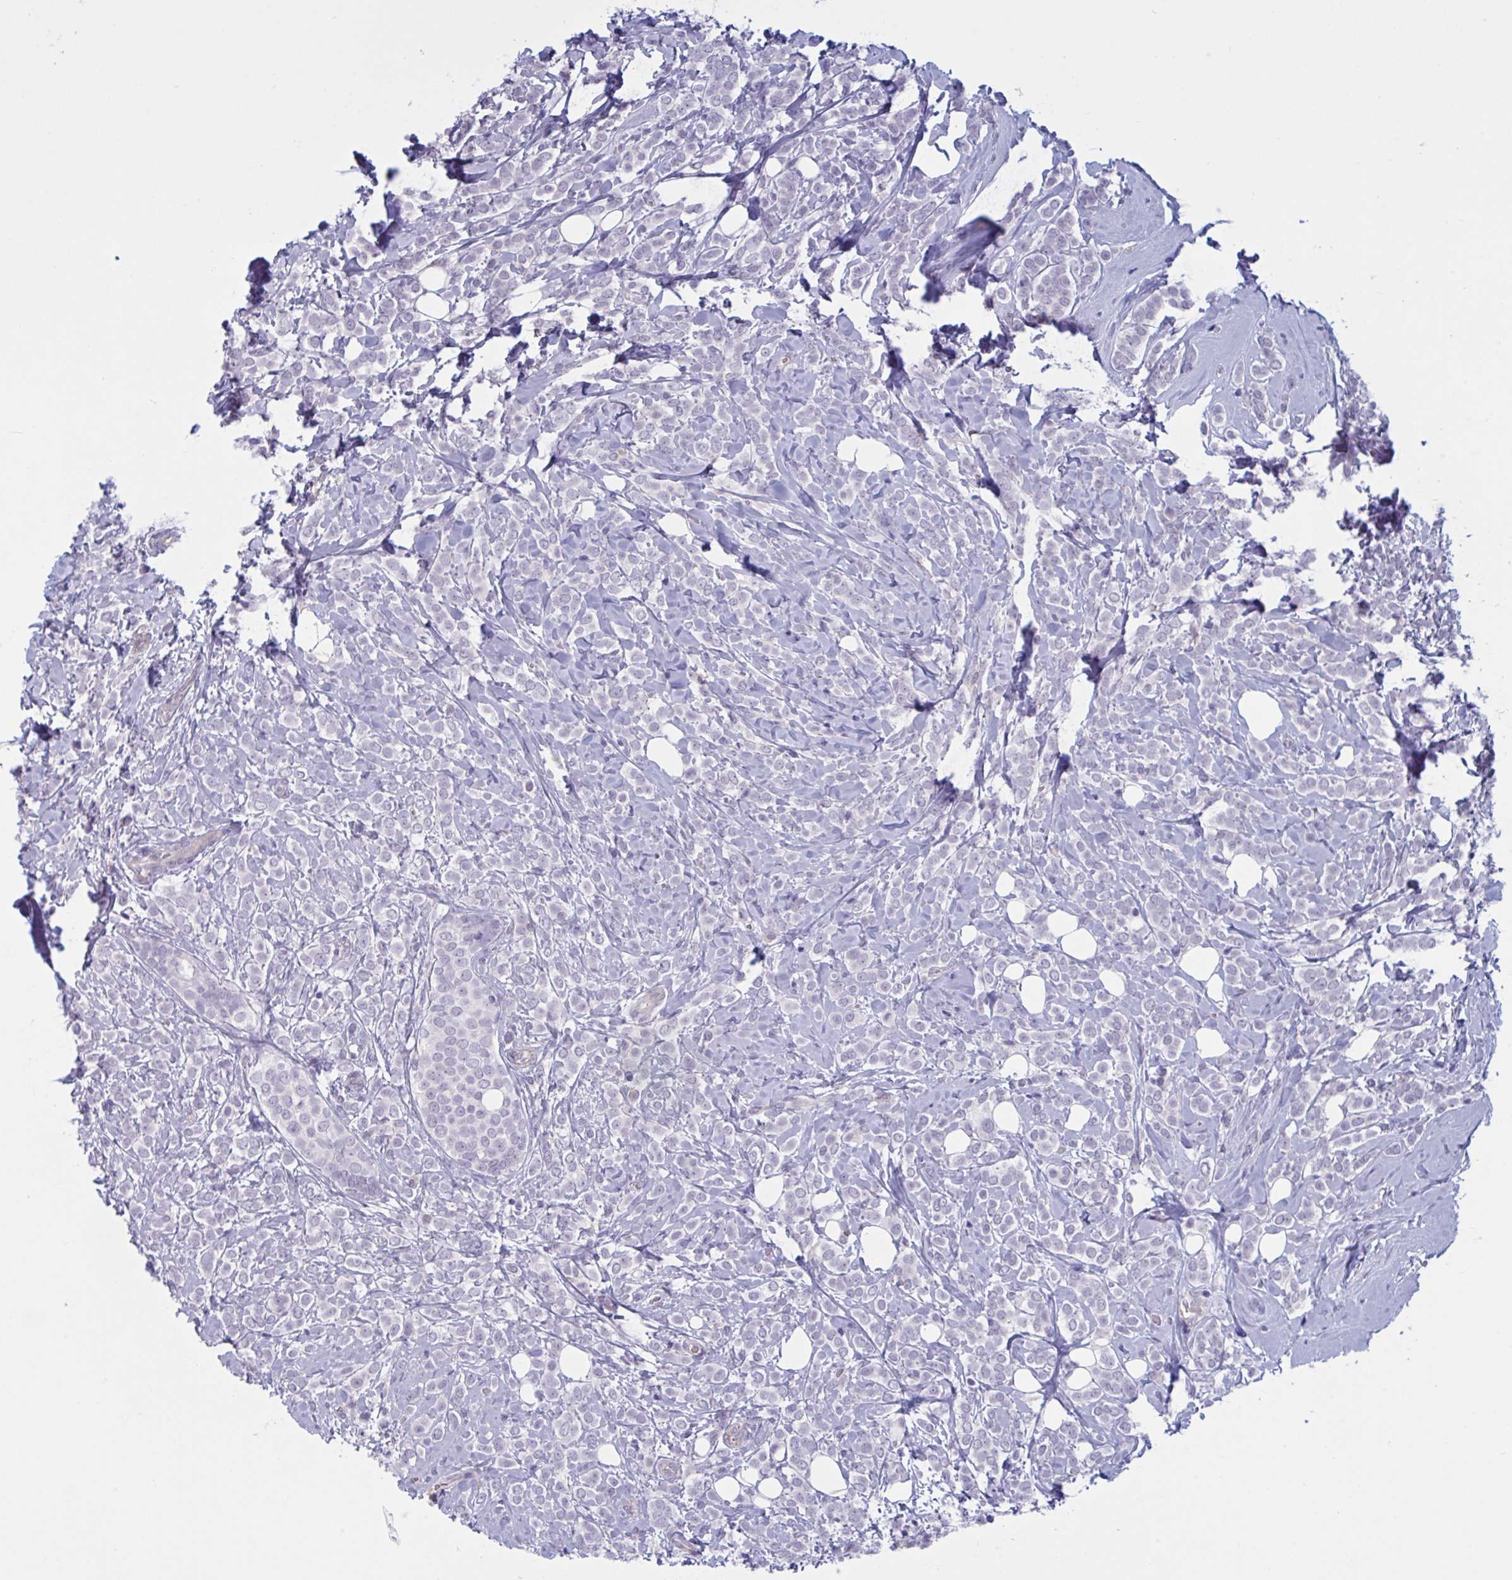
{"staining": {"intensity": "negative", "quantity": "none", "location": "none"}, "tissue": "breast cancer", "cell_type": "Tumor cells", "image_type": "cancer", "snomed": [{"axis": "morphology", "description": "Lobular carcinoma"}, {"axis": "topography", "description": "Breast"}], "caption": "This is a photomicrograph of immunohistochemistry staining of breast cancer (lobular carcinoma), which shows no staining in tumor cells. Brightfield microscopy of immunohistochemistry stained with DAB (3,3'-diaminobenzidine) (brown) and hematoxylin (blue), captured at high magnification.", "gene": "OR1L3", "patient": {"sex": "female", "age": 49}}